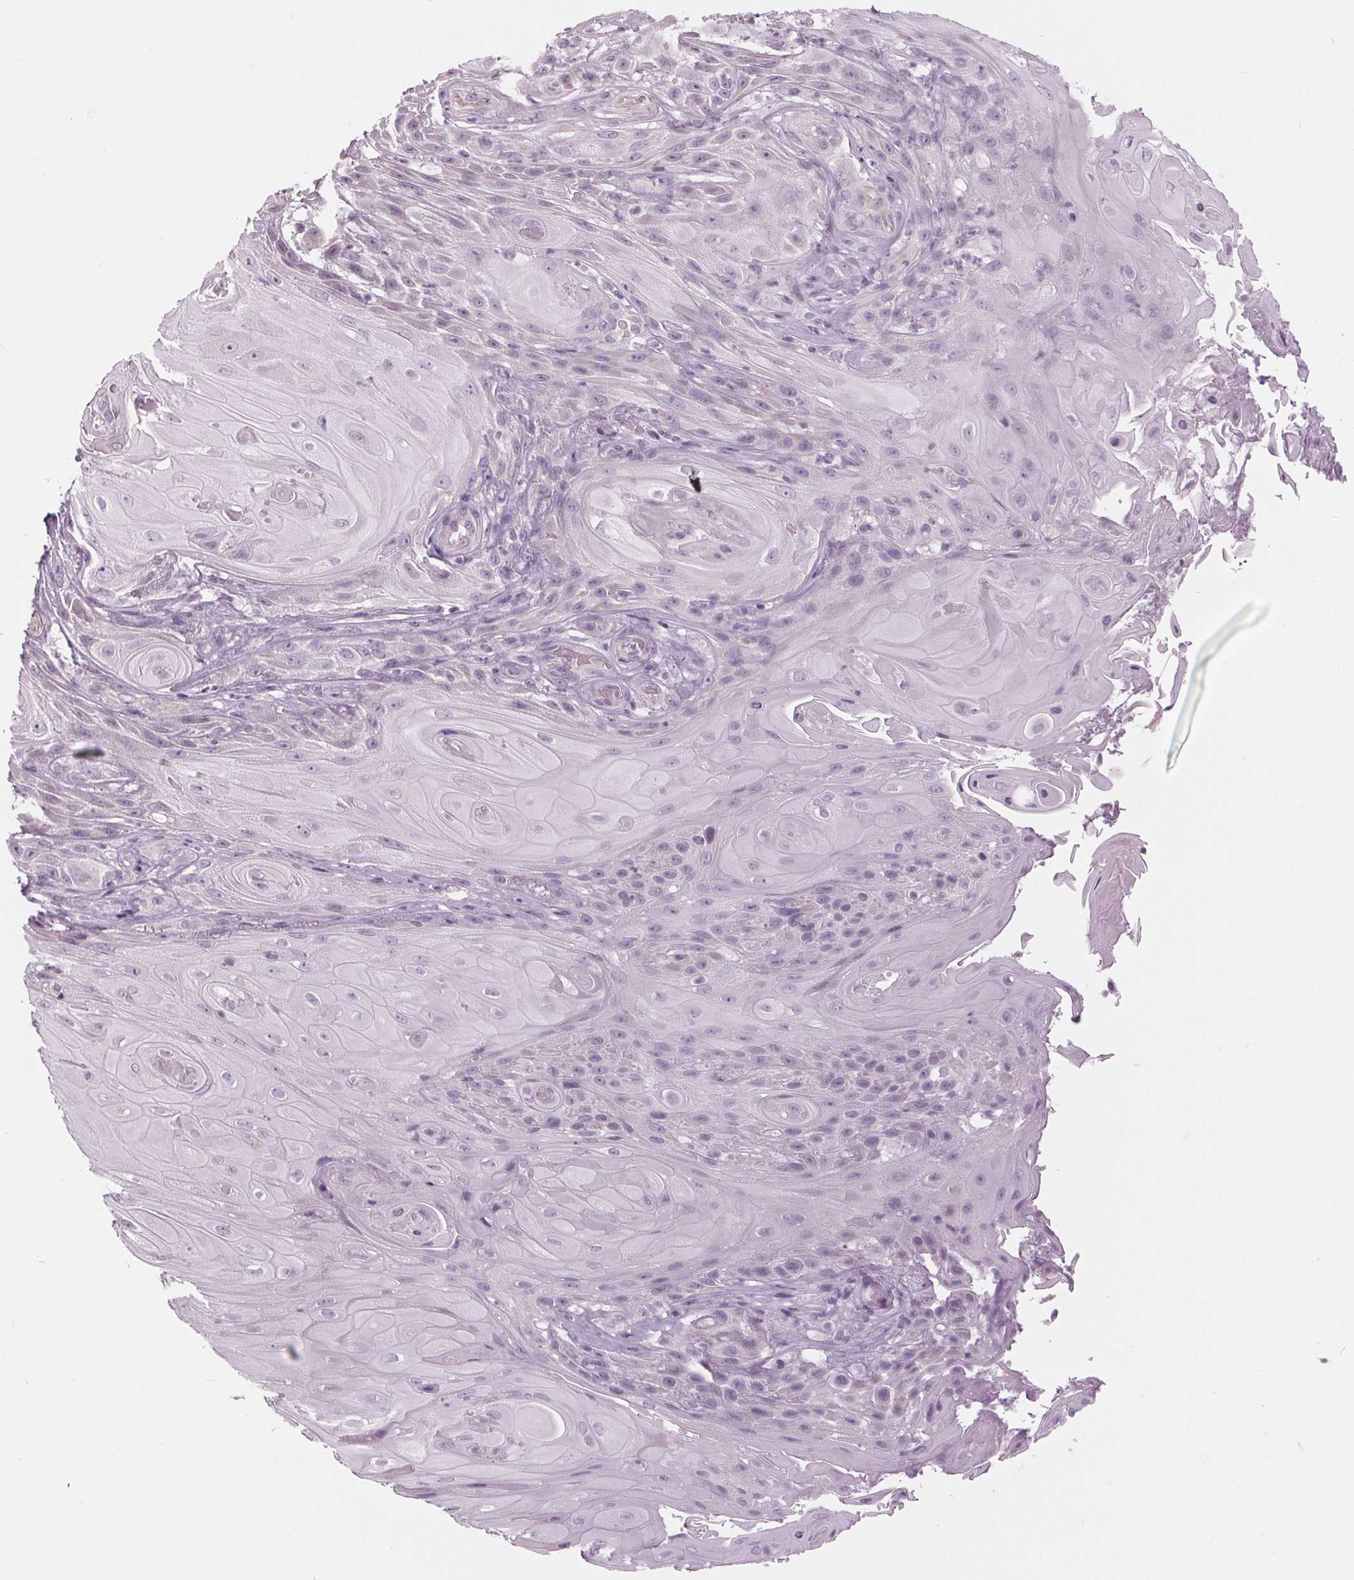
{"staining": {"intensity": "negative", "quantity": "none", "location": "none"}, "tissue": "skin cancer", "cell_type": "Tumor cells", "image_type": "cancer", "snomed": [{"axis": "morphology", "description": "Squamous cell carcinoma, NOS"}, {"axis": "topography", "description": "Skin"}], "caption": "The photomicrograph reveals no staining of tumor cells in squamous cell carcinoma (skin). (DAB immunohistochemistry with hematoxylin counter stain).", "gene": "SAMD4A", "patient": {"sex": "male", "age": 62}}